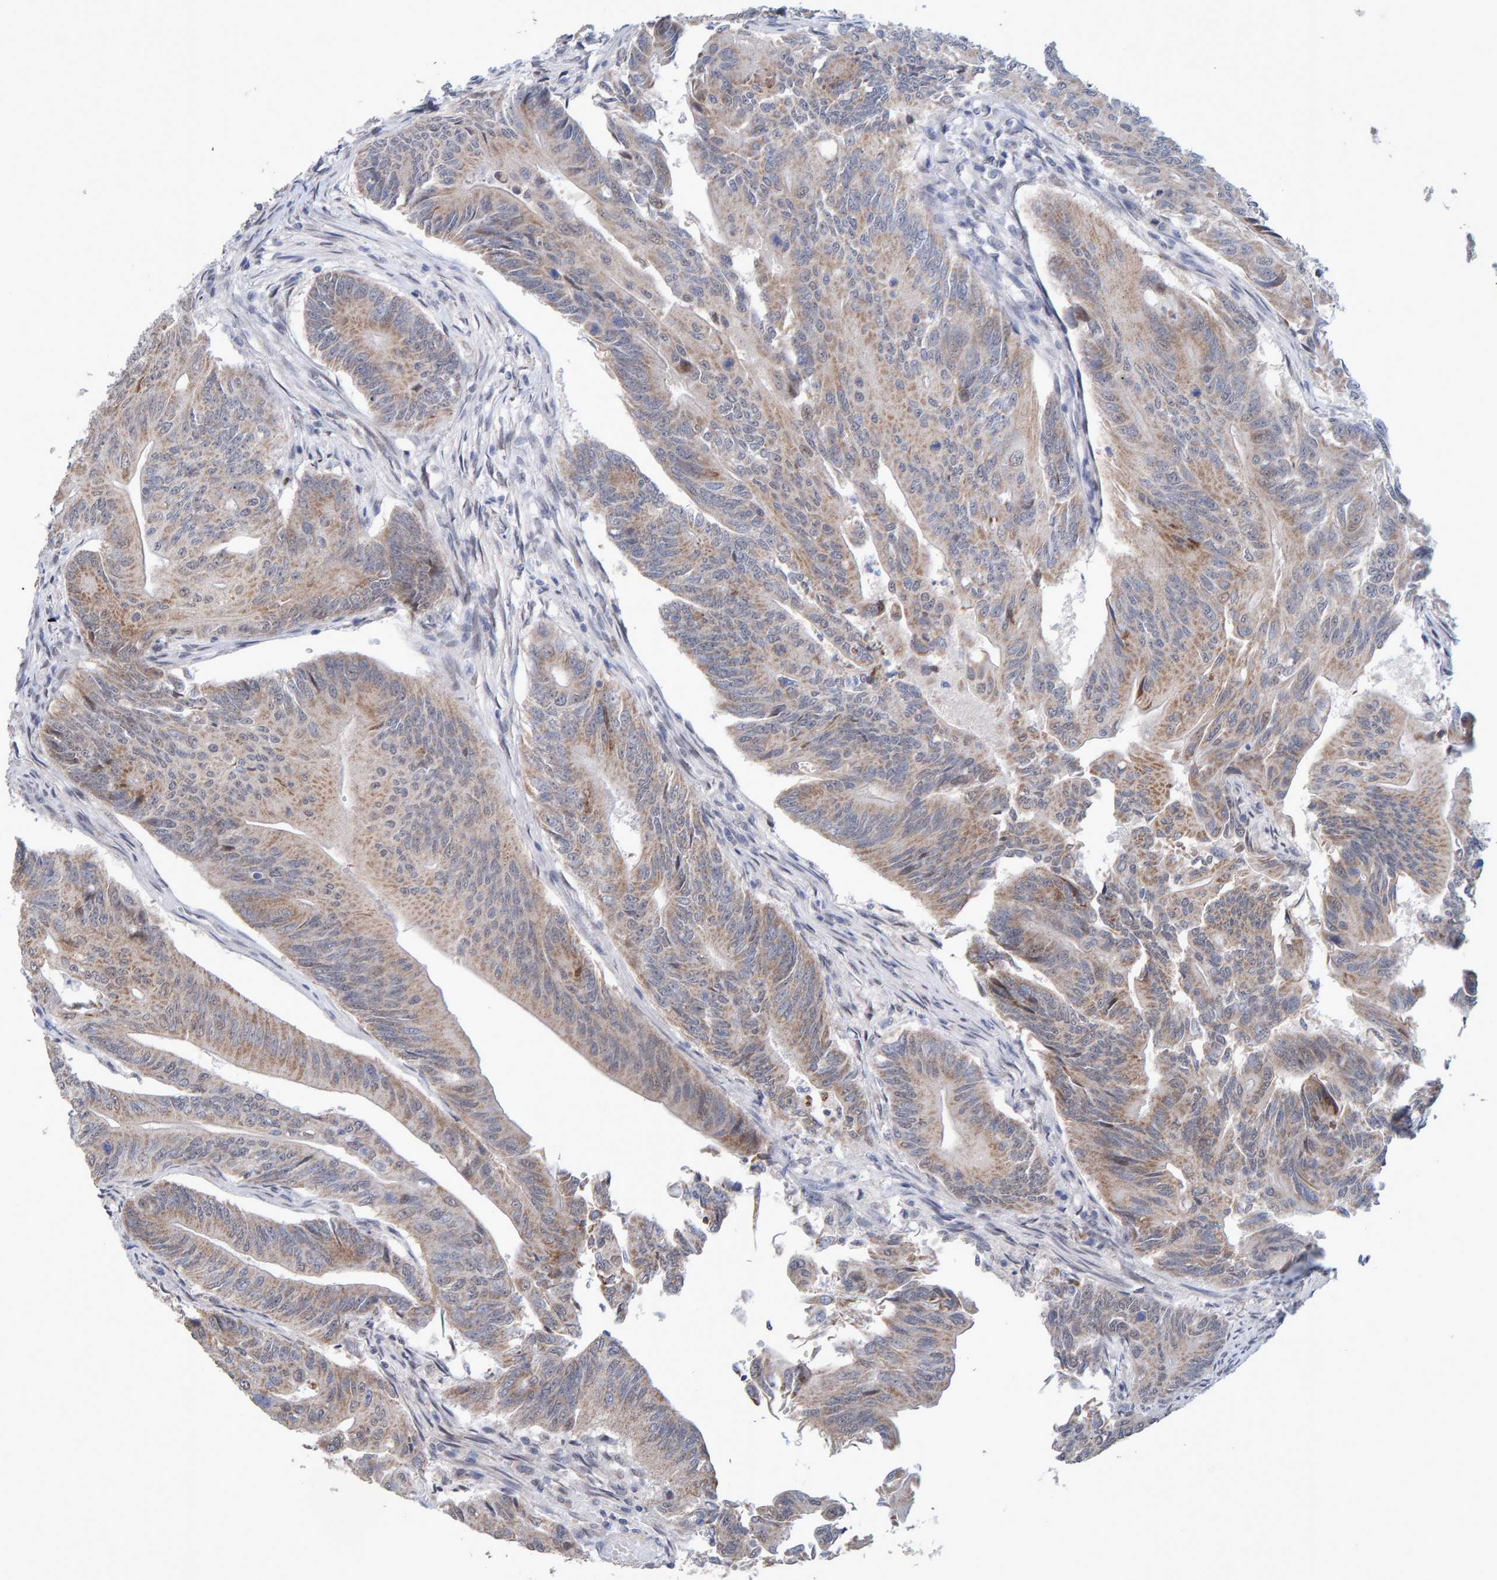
{"staining": {"intensity": "weak", "quantity": ">75%", "location": "cytoplasmic/membranous"}, "tissue": "colorectal cancer", "cell_type": "Tumor cells", "image_type": "cancer", "snomed": [{"axis": "morphology", "description": "Adenoma, NOS"}, {"axis": "morphology", "description": "Adenocarcinoma, NOS"}, {"axis": "topography", "description": "Colon"}], "caption": "IHC (DAB (3,3'-diaminobenzidine)) staining of colorectal adenocarcinoma exhibits weak cytoplasmic/membranous protein expression in about >75% of tumor cells.", "gene": "USP43", "patient": {"sex": "male", "age": 79}}